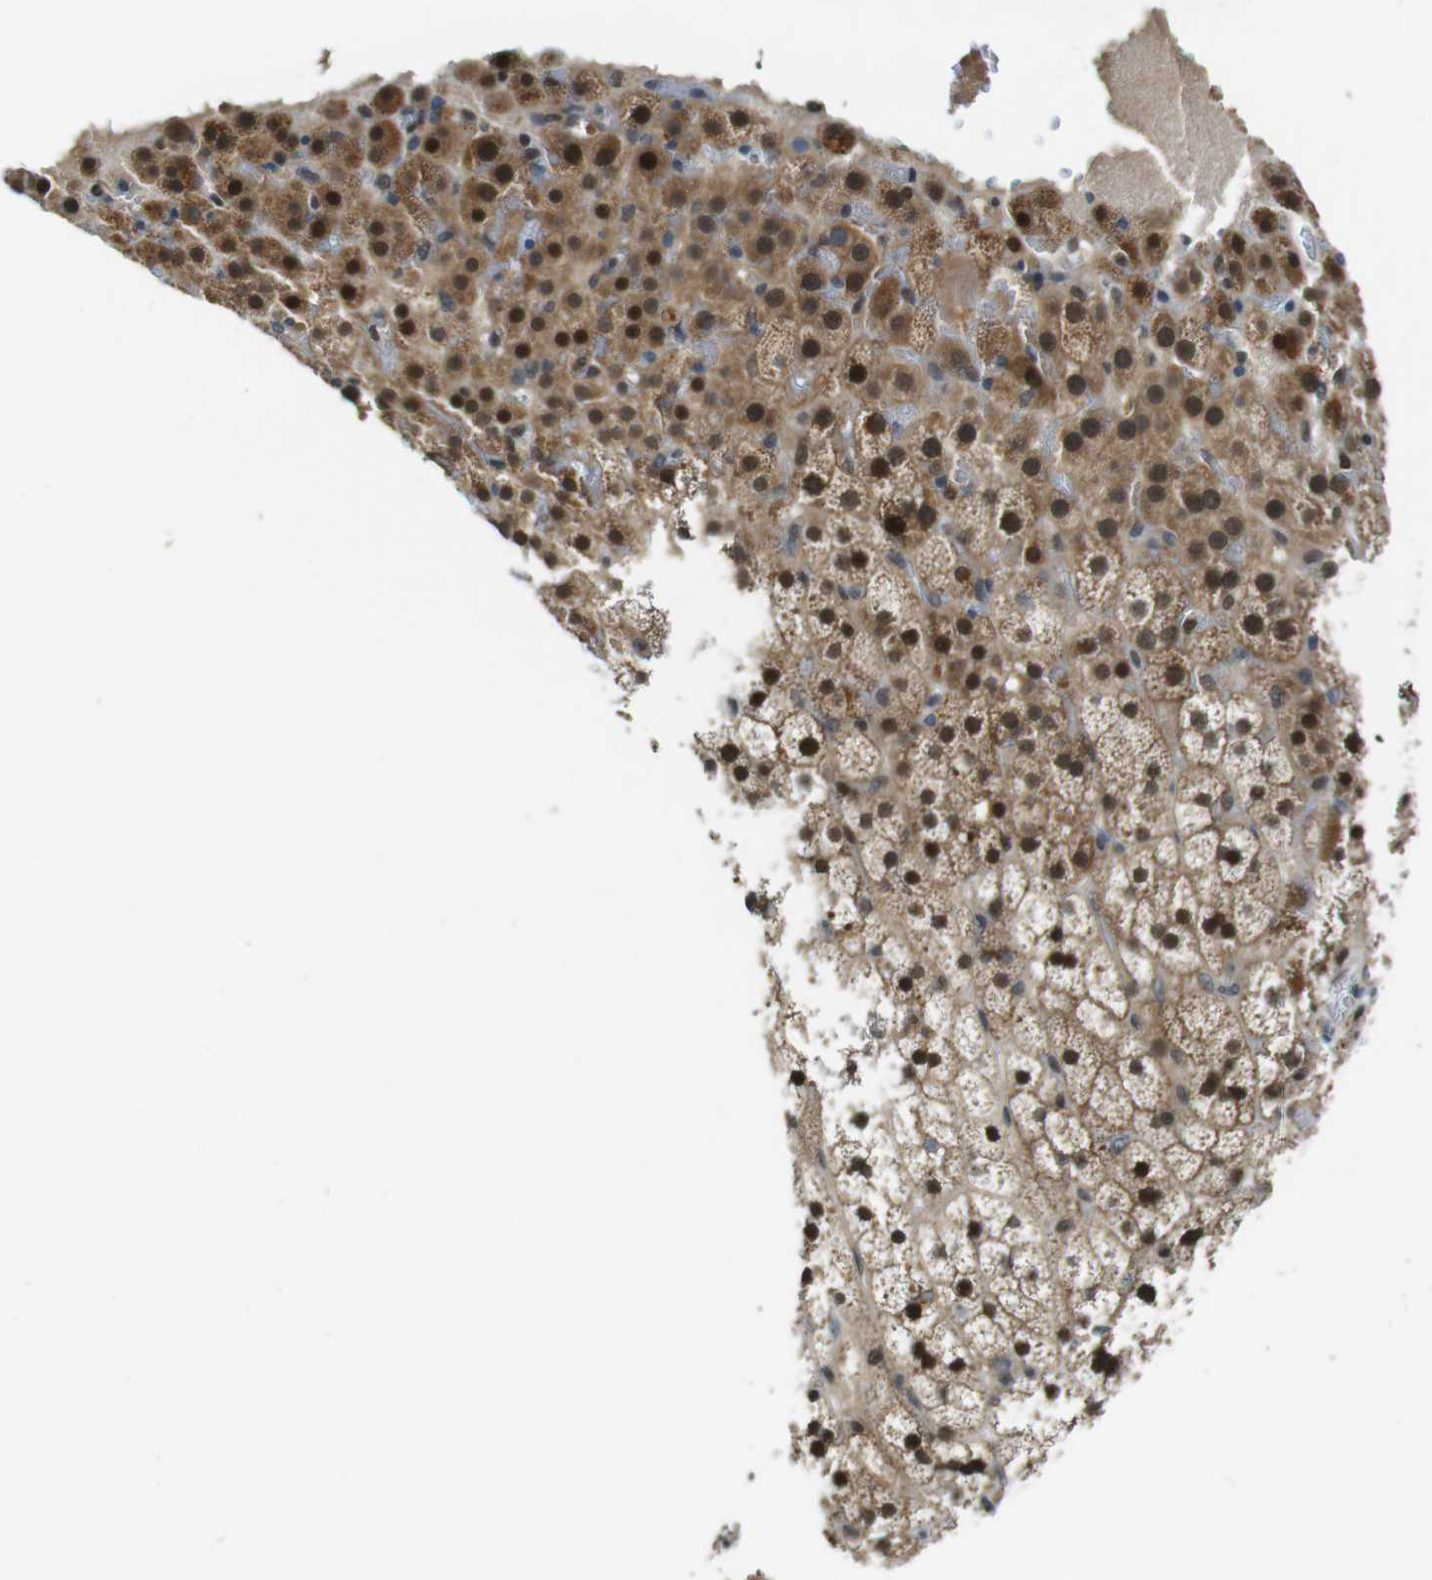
{"staining": {"intensity": "strong", "quantity": ">75%", "location": "cytoplasmic/membranous,nuclear"}, "tissue": "adrenal gland", "cell_type": "Glandular cells", "image_type": "normal", "snomed": [{"axis": "morphology", "description": "Normal tissue, NOS"}, {"axis": "topography", "description": "Adrenal gland"}], "caption": "The image reveals staining of unremarkable adrenal gland, revealing strong cytoplasmic/membranous,nuclear protein expression (brown color) within glandular cells. The staining is performed using DAB (3,3'-diaminobenzidine) brown chromogen to label protein expression. The nuclei are counter-stained blue using hematoxylin.", "gene": "MAPKAPK5", "patient": {"sex": "male", "age": 35}}